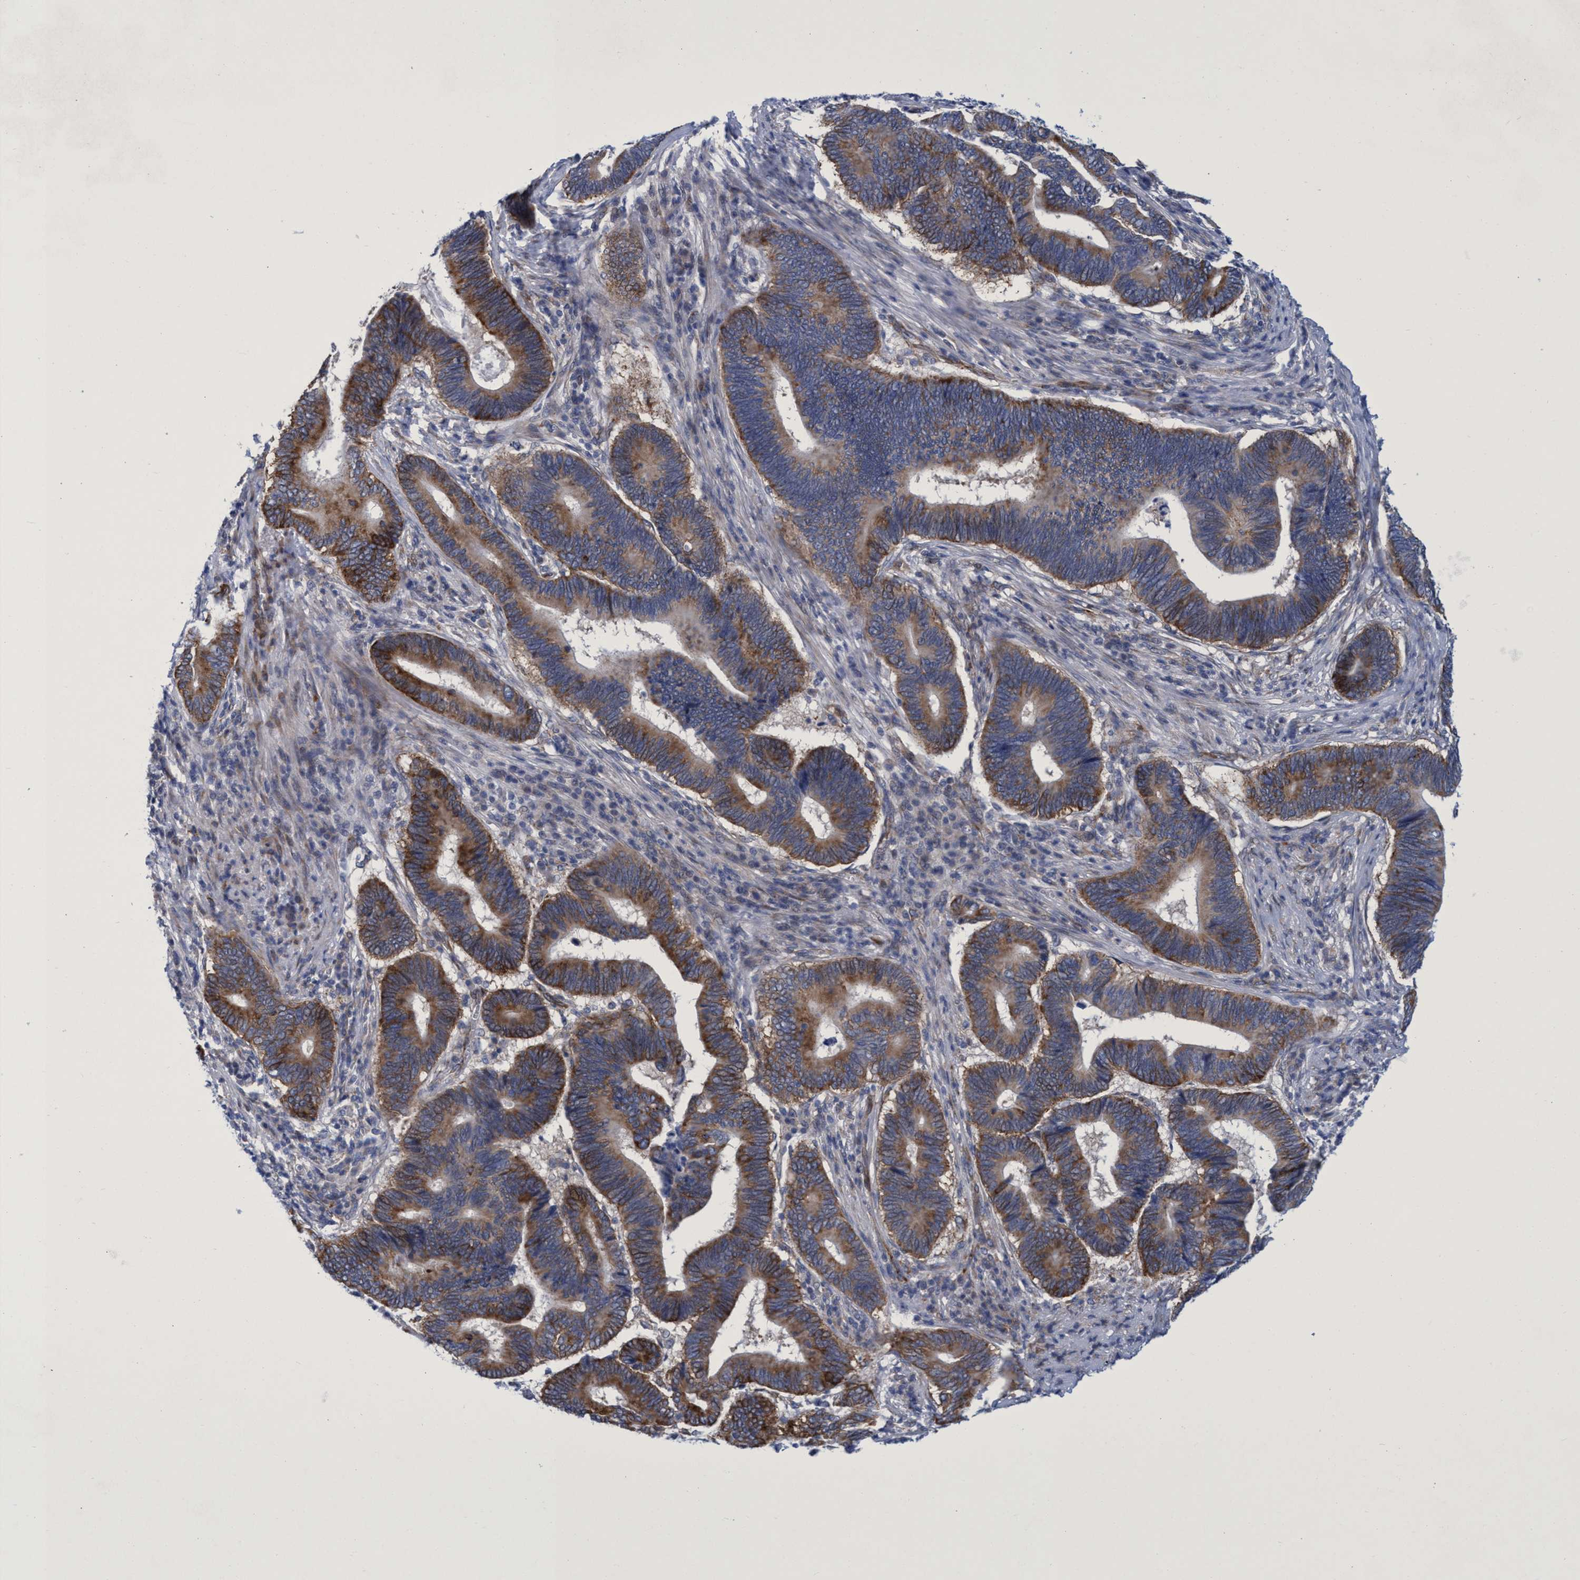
{"staining": {"intensity": "strong", "quantity": ">75%", "location": "cytoplasmic/membranous"}, "tissue": "pancreatic cancer", "cell_type": "Tumor cells", "image_type": "cancer", "snomed": [{"axis": "morphology", "description": "Adenocarcinoma, NOS"}, {"axis": "topography", "description": "Pancreas"}], "caption": "Pancreatic adenocarcinoma stained for a protein (brown) exhibits strong cytoplasmic/membranous positive positivity in about >75% of tumor cells.", "gene": "R3HCC1", "patient": {"sex": "female", "age": 70}}